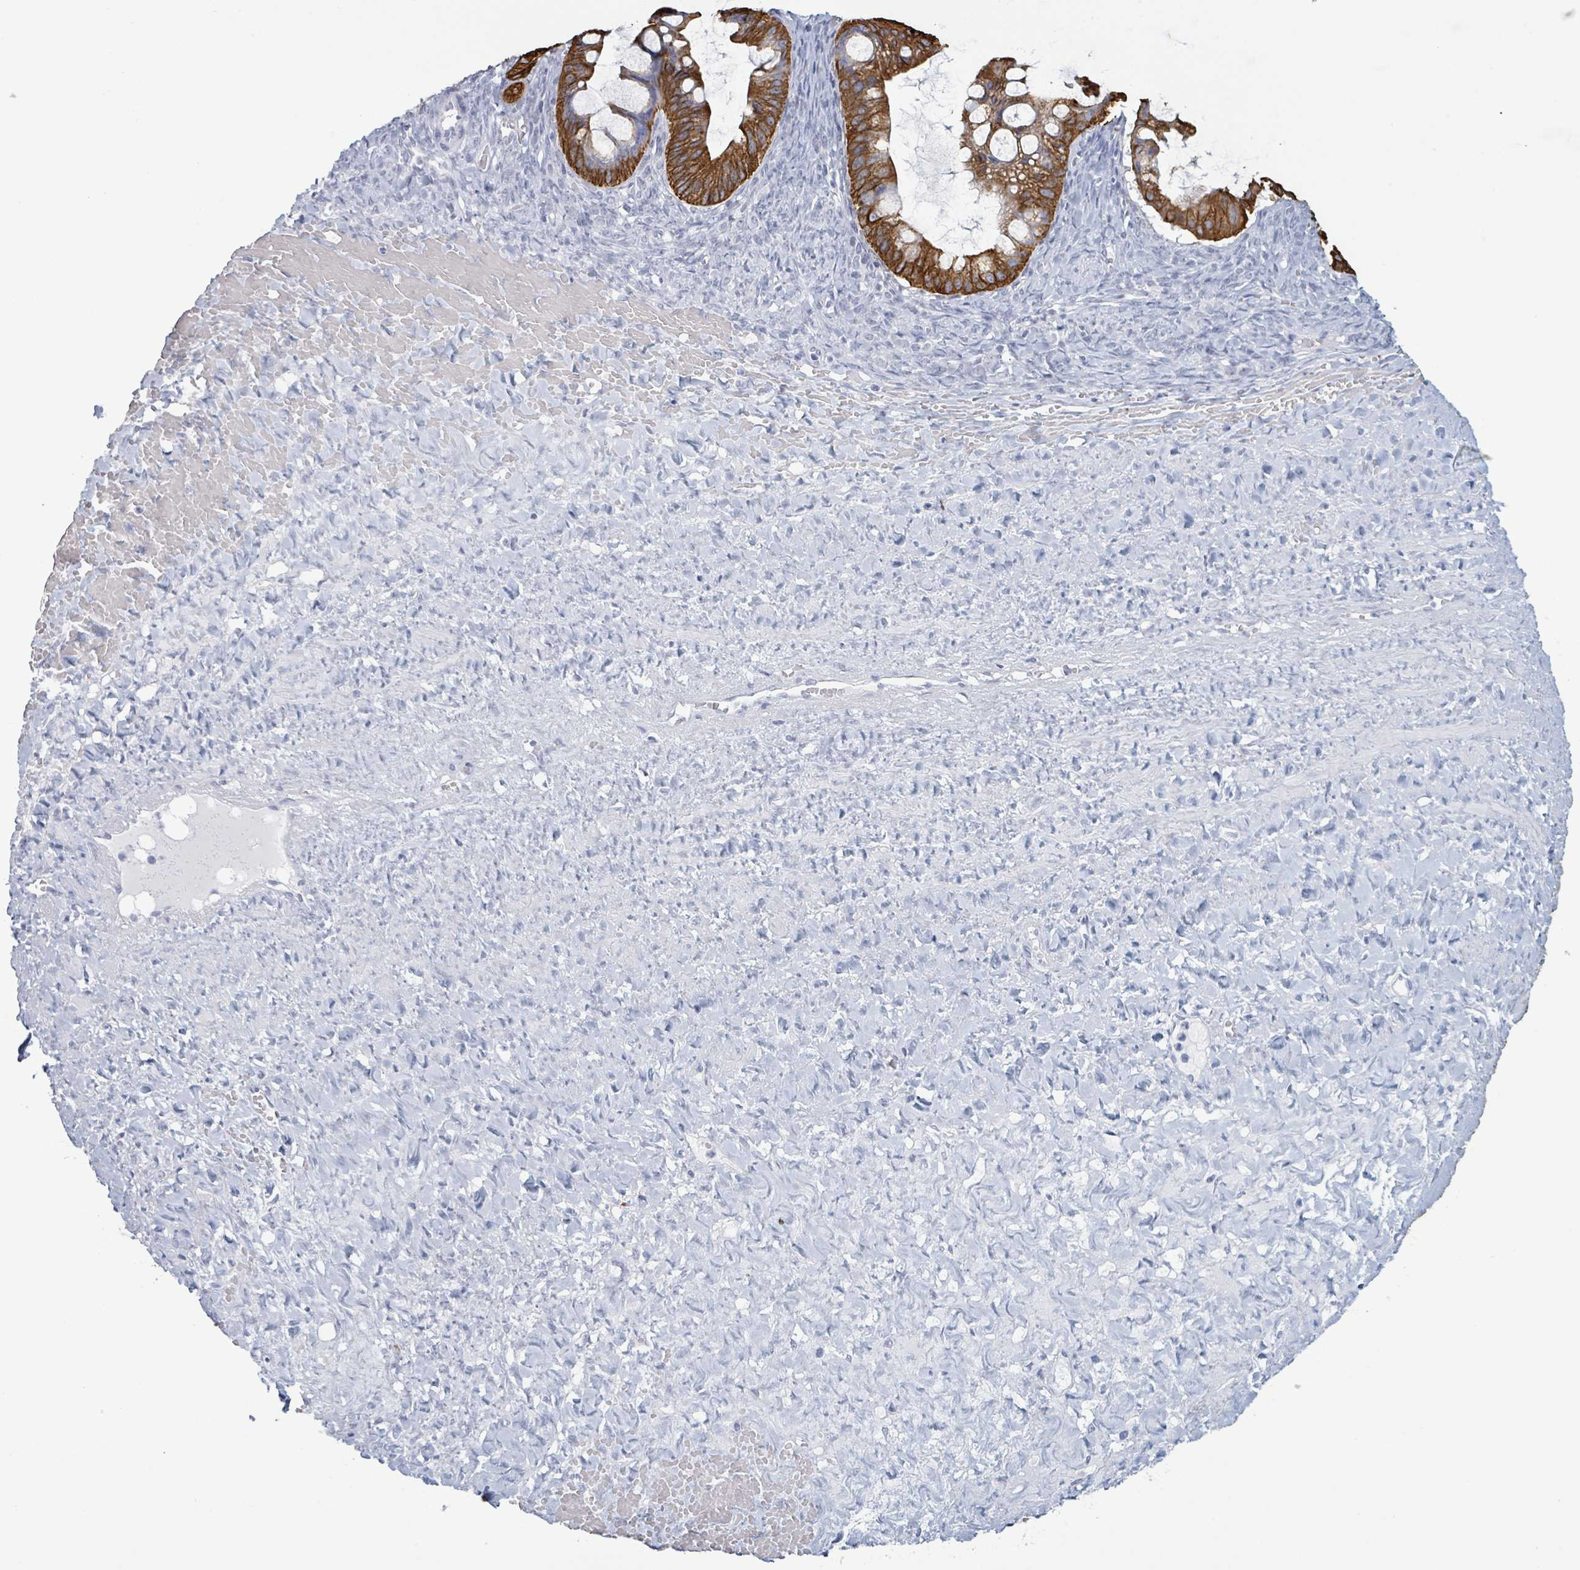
{"staining": {"intensity": "strong", "quantity": ">75%", "location": "cytoplasmic/membranous"}, "tissue": "ovarian cancer", "cell_type": "Tumor cells", "image_type": "cancer", "snomed": [{"axis": "morphology", "description": "Cystadenocarcinoma, mucinous, NOS"}, {"axis": "topography", "description": "Ovary"}], "caption": "An IHC histopathology image of neoplastic tissue is shown. Protein staining in brown highlights strong cytoplasmic/membranous positivity in ovarian cancer (mucinous cystadenocarcinoma) within tumor cells. The protein is shown in brown color, while the nuclei are stained blue.", "gene": "KRT8", "patient": {"sex": "female", "age": 73}}